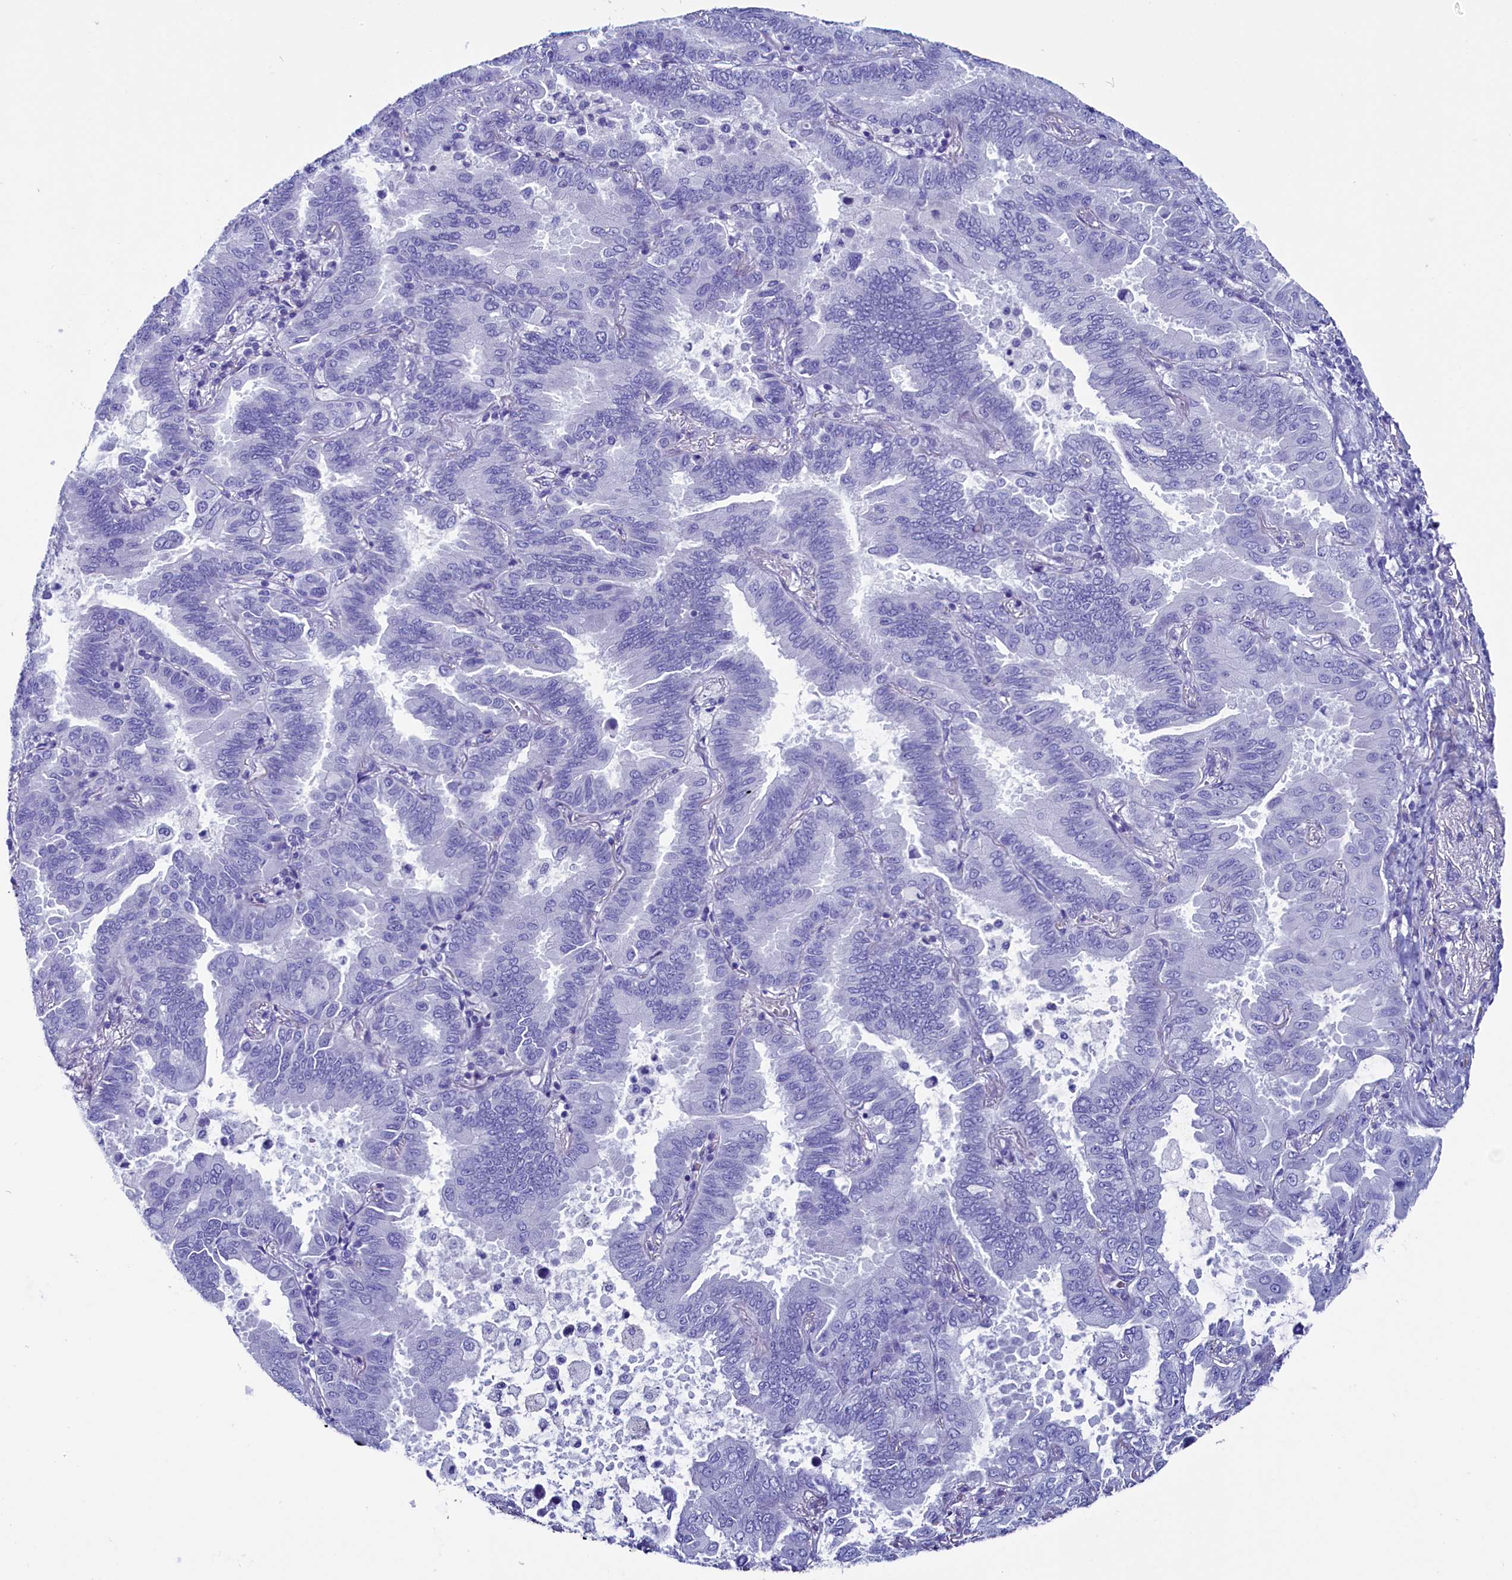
{"staining": {"intensity": "negative", "quantity": "none", "location": "none"}, "tissue": "lung cancer", "cell_type": "Tumor cells", "image_type": "cancer", "snomed": [{"axis": "morphology", "description": "Adenocarcinoma, NOS"}, {"axis": "topography", "description": "Lung"}], "caption": "Image shows no protein expression in tumor cells of adenocarcinoma (lung) tissue.", "gene": "ANKRD29", "patient": {"sex": "male", "age": 64}}